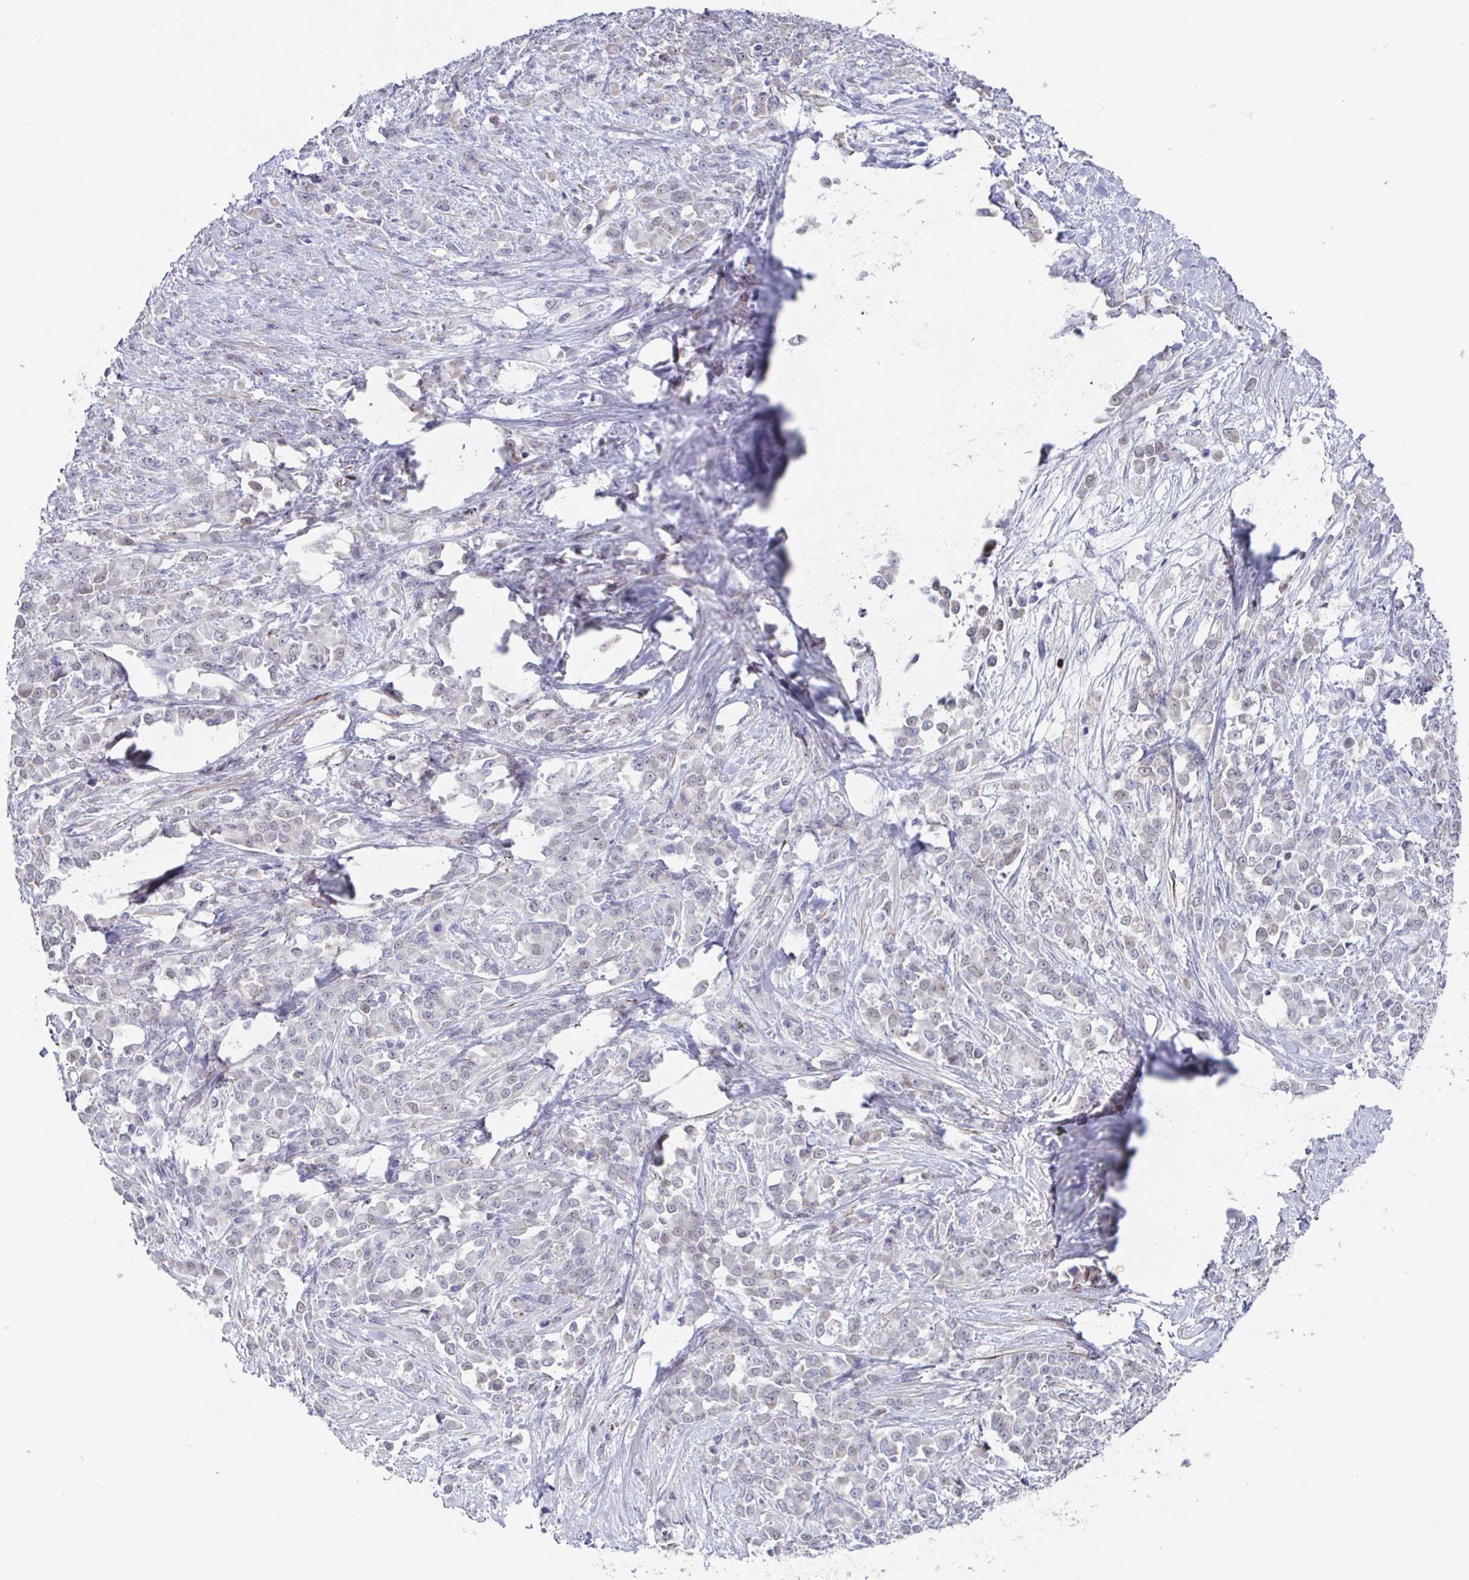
{"staining": {"intensity": "negative", "quantity": "none", "location": "none"}, "tissue": "stomach cancer", "cell_type": "Tumor cells", "image_type": "cancer", "snomed": [{"axis": "morphology", "description": "Adenocarcinoma, NOS"}, {"axis": "topography", "description": "Stomach"}], "caption": "Stomach adenocarcinoma was stained to show a protein in brown. There is no significant expression in tumor cells.", "gene": "PBOV1", "patient": {"sex": "female", "age": 76}}